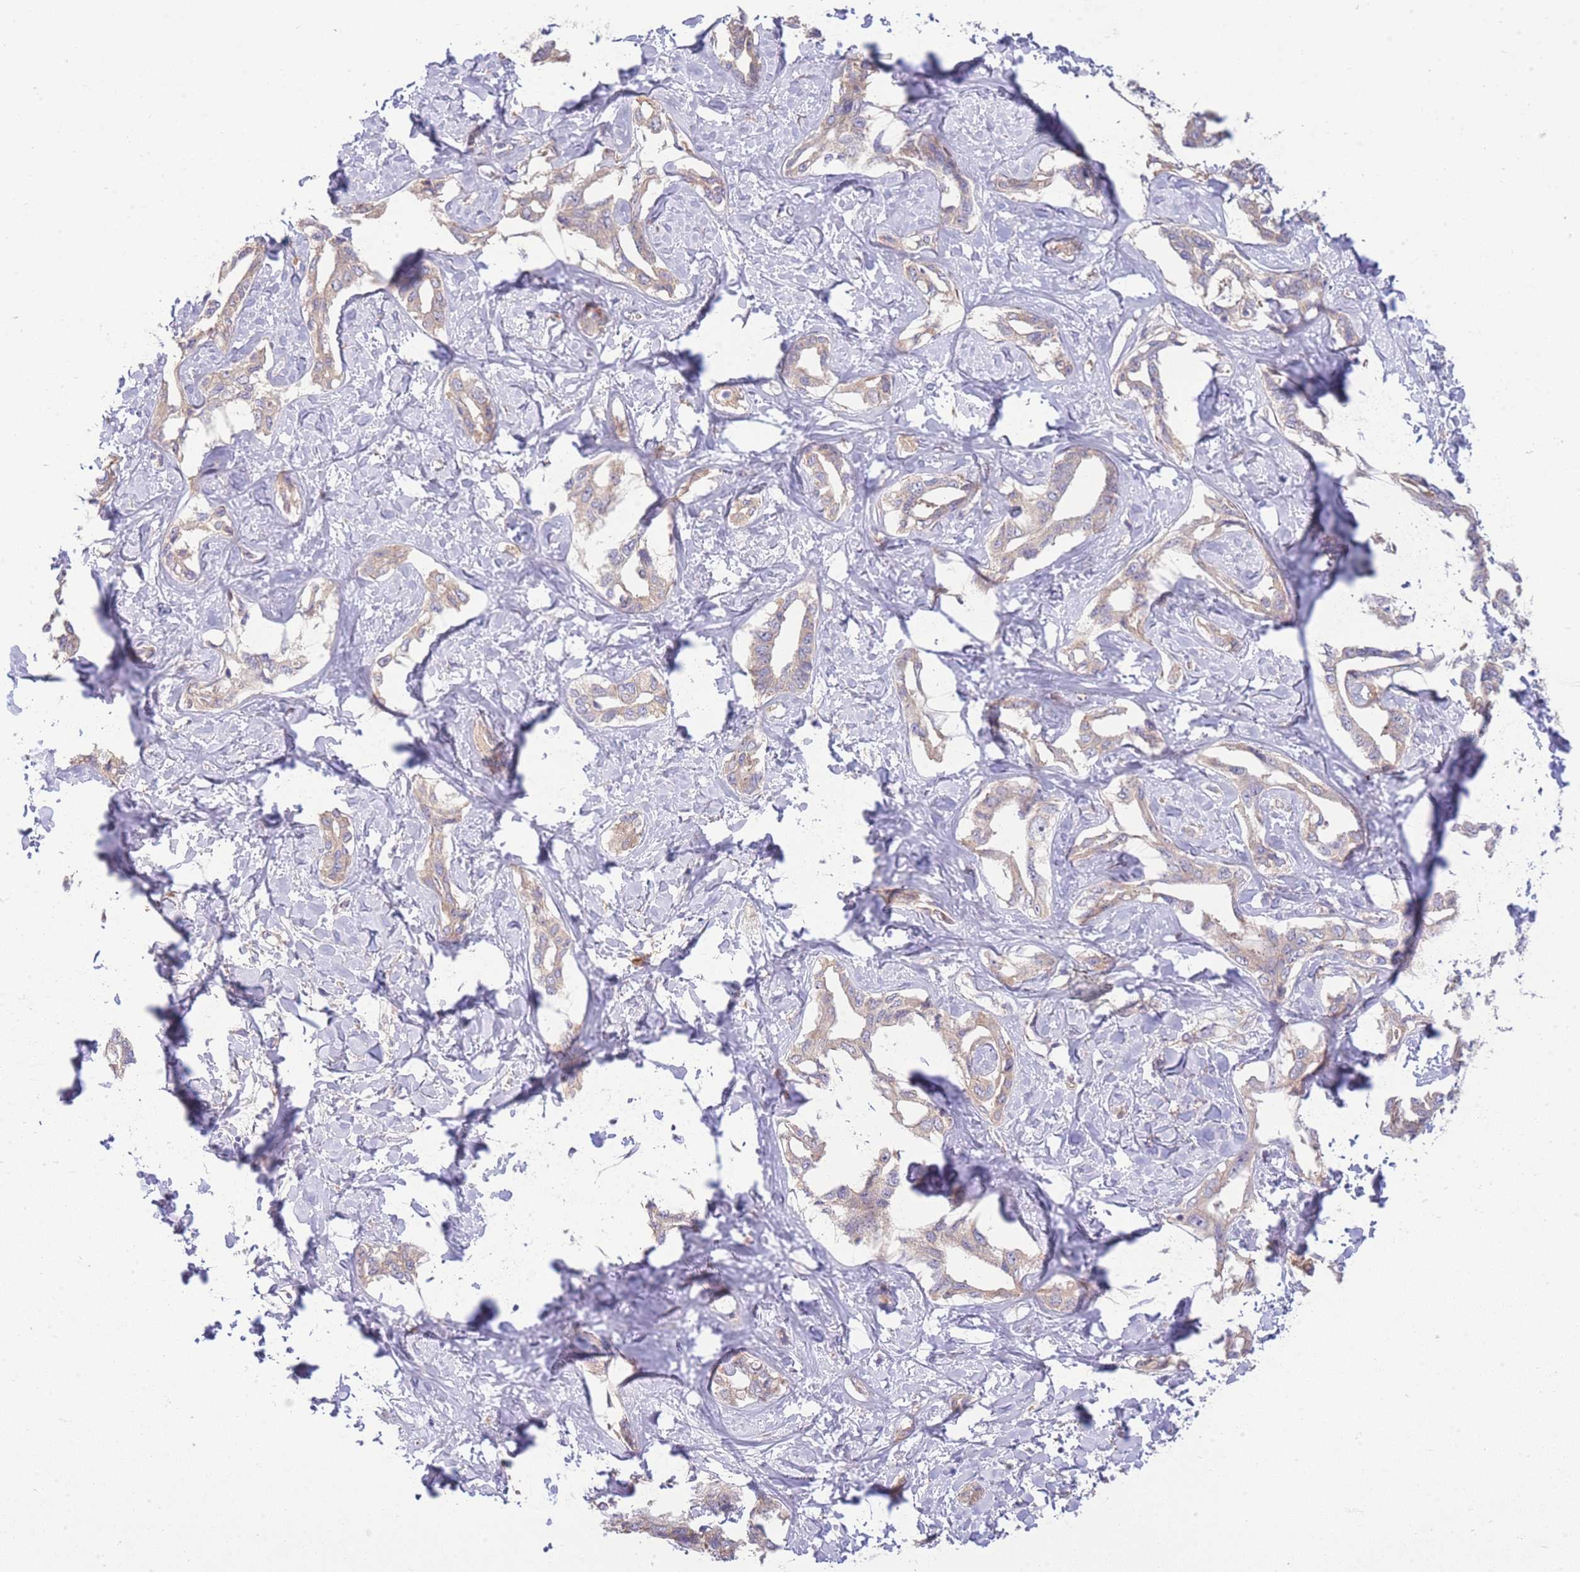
{"staining": {"intensity": "moderate", "quantity": ">75%", "location": "cytoplasmic/membranous"}, "tissue": "liver cancer", "cell_type": "Tumor cells", "image_type": "cancer", "snomed": [{"axis": "morphology", "description": "Cholangiocarcinoma"}, {"axis": "topography", "description": "Liver"}], "caption": "Liver cancer was stained to show a protein in brown. There is medium levels of moderate cytoplasmic/membranous positivity in about >75% of tumor cells.", "gene": "BEX1", "patient": {"sex": "male", "age": 59}}